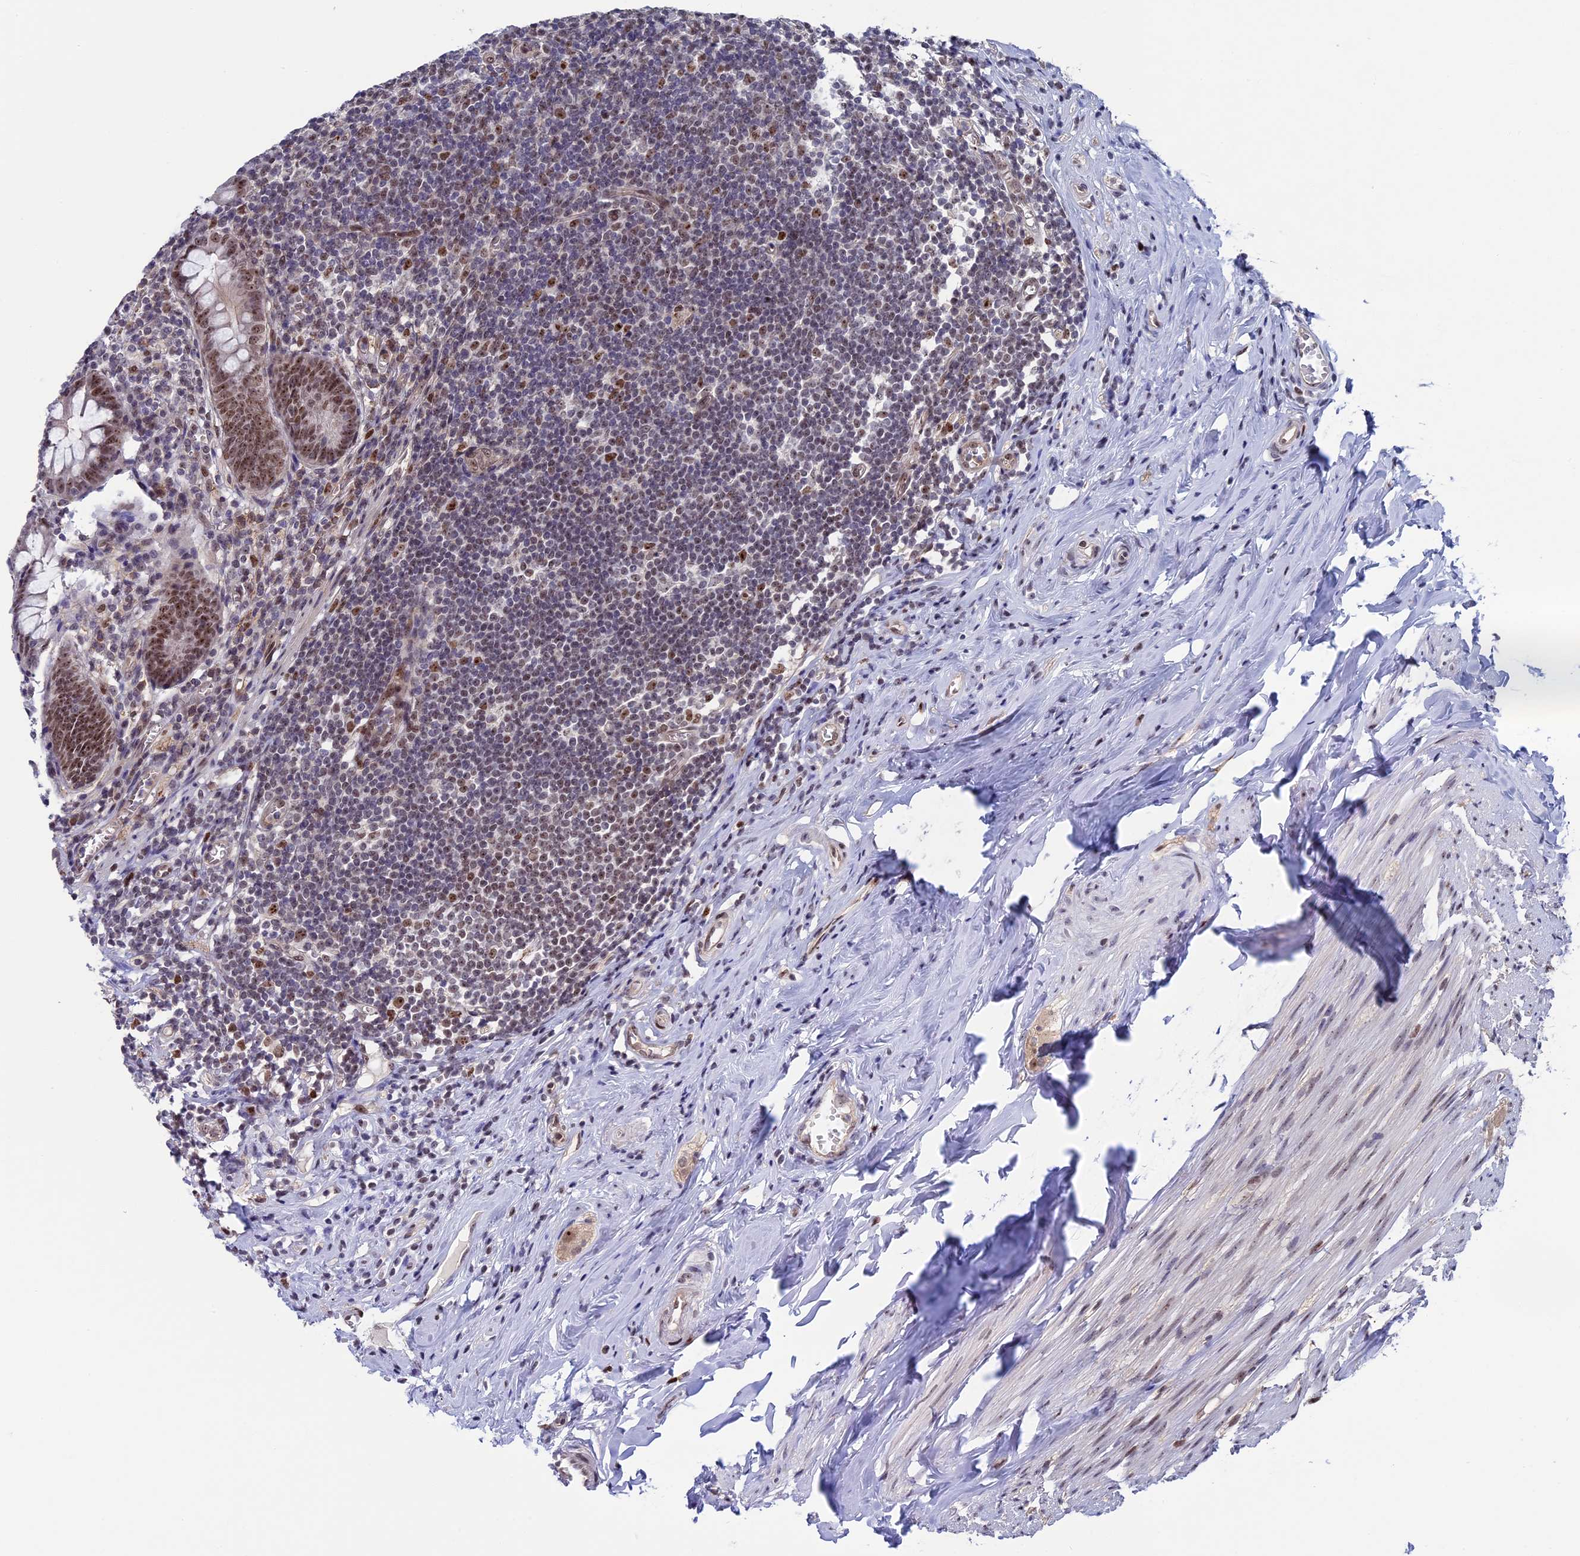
{"staining": {"intensity": "moderate", "quantity": ">75%", "location": "nuclear"}, "tissue": "appendix", "cell_type": "Glandular cells", "image_type": "normal", "snomed": [{"axis": "morphology", "description": "Normal tissue, NOS"}, {"axis": "topography", "description": "Appendix"}], "caption": "Immunohistochemistry staining of benign appendix, which exhibits medium levels of moderate nuclear expression in about >75% of glandular cells indicating moderate nuclear protein expression. The staining was performed using DAB (brown) for protein detection and nuclei were counterstained in hematoxylin (blue).", "gene": "CCDC86", "patient": {"sex": "female", "age": 51}}